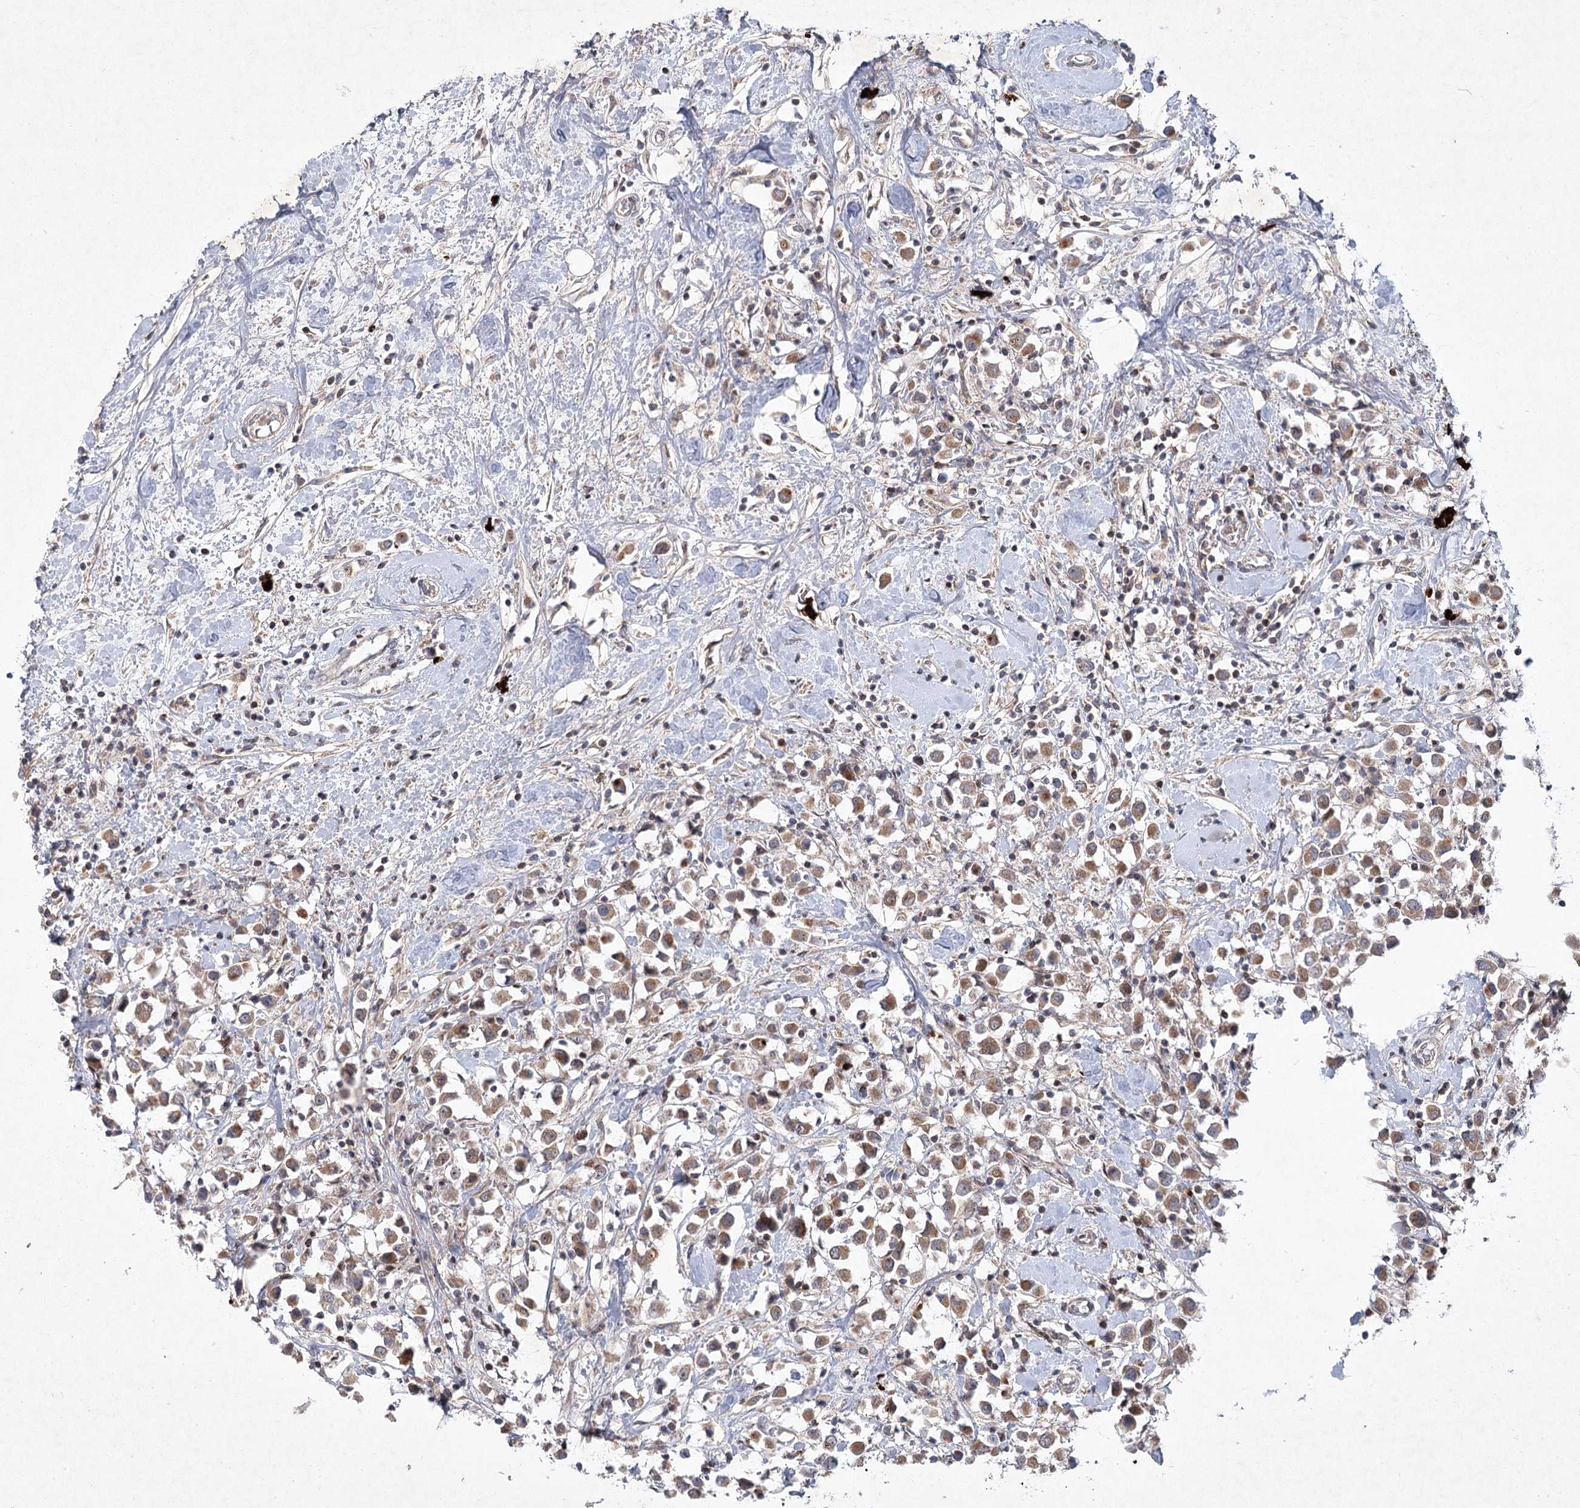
{"staining": {"intensity": "moderate", "quantity": ">75%", "location": "cytoplasmic/membranous"}, "tissue": "breast cancer", "cell_type": "Tumor cells", "image_type": "cancer", "snomed": [{"axis": "morphology", "description": "Duct carcinoma"}, {"axis": "topography", "description": "Breast"}], "caption": "Tumor cells show medium levels of moderate cytoplasmic/membranous staining in about >75% of cells in human breast cancer (infiltrating ductal carcinoma). (Brightfield microscopy of DAB IHC at high magnification).", "gene": "MAP3K13", "patient": {"sex": "female", "age": 61}}